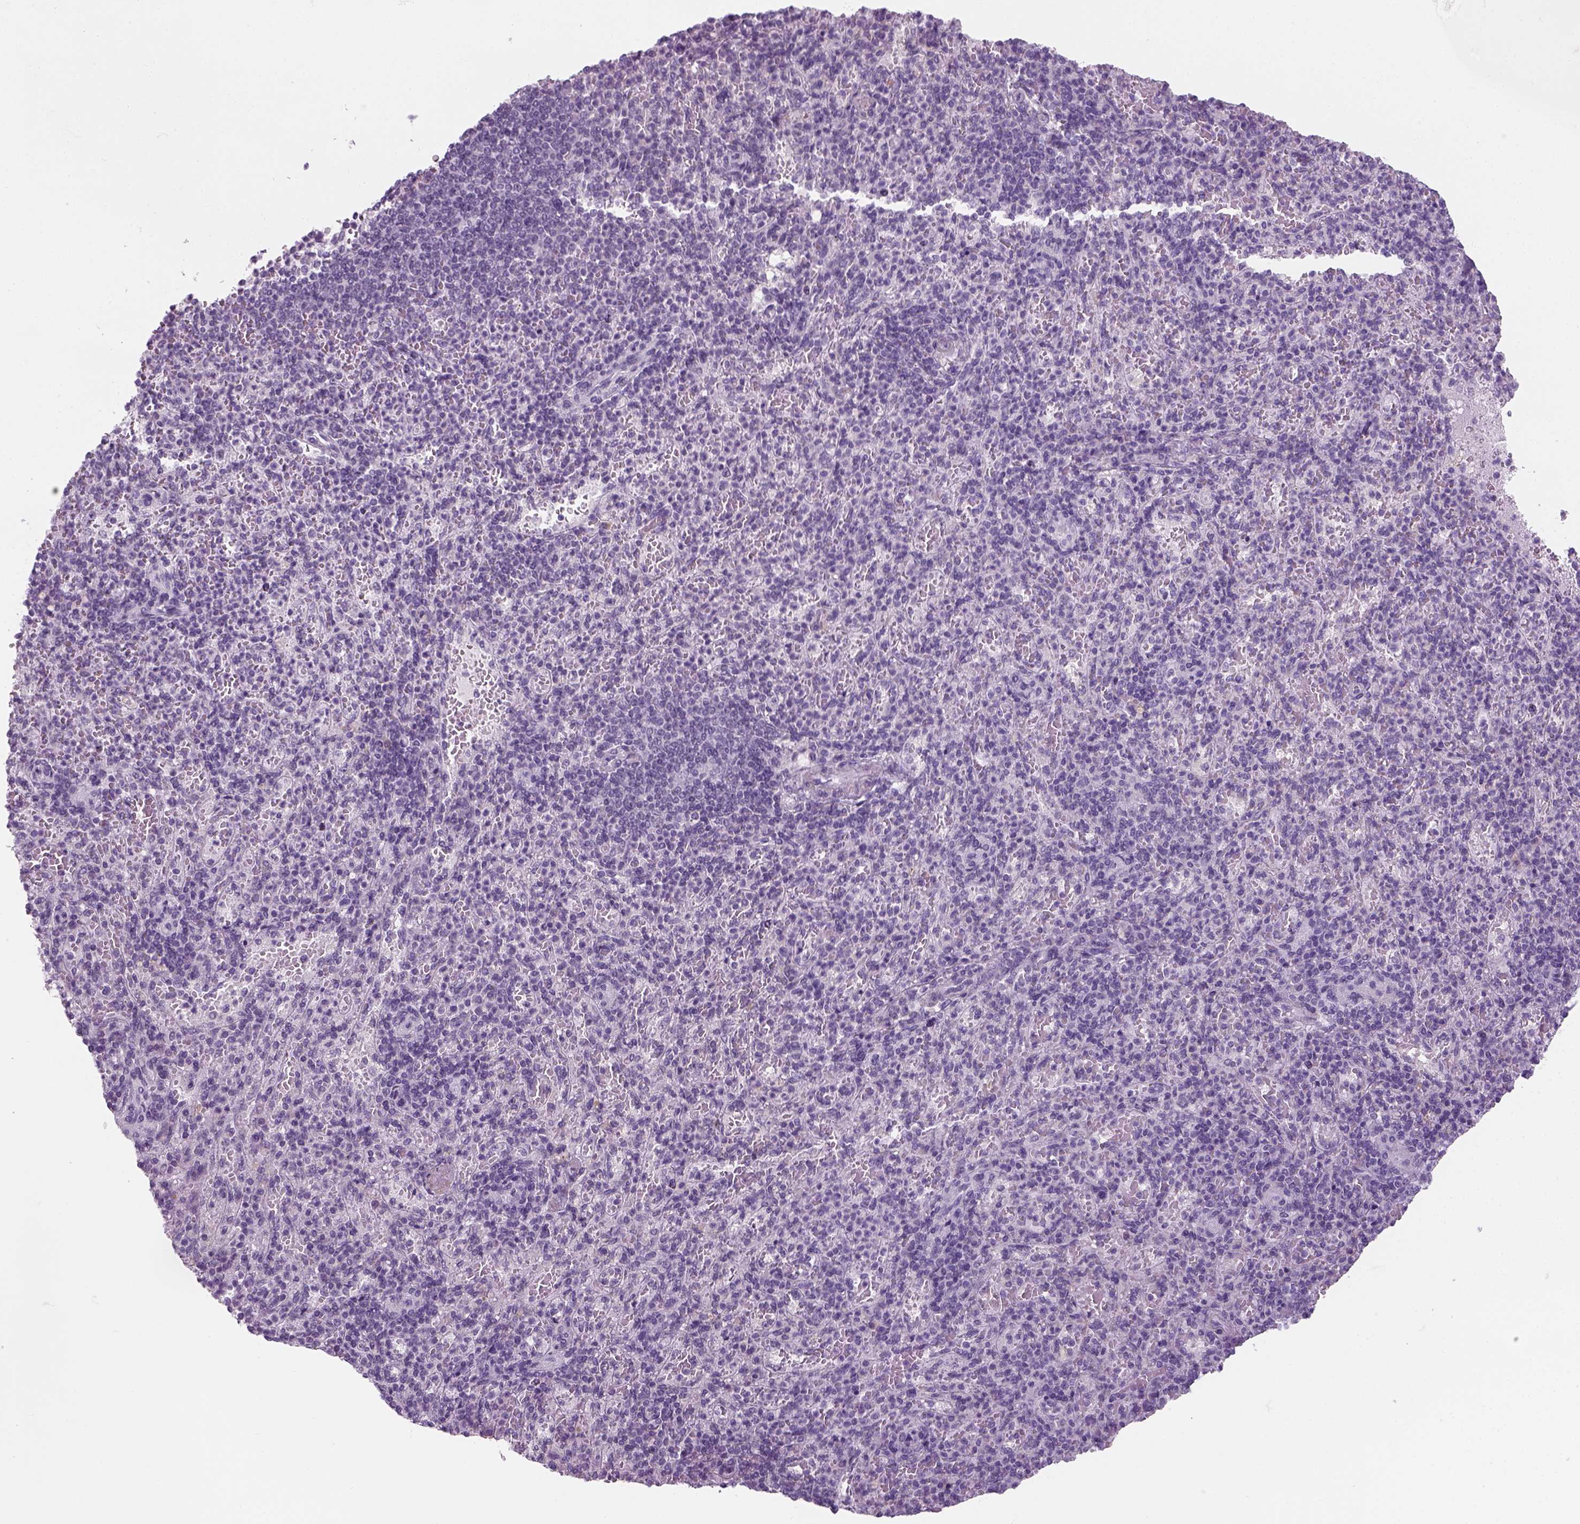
{"staining": {"intensity": "negative", "quantity": "none", "location": "none"}, "tissue": "spleen", "cell_type": "Cells in red pulp", "image_type": "normal", "snomed": [{"axis": "morphology", "description": "Normal tissue, NOS"}, {"axis": "topography", "description": "Spleen"}], "caption": "Spleen was stained to show a protein in brown. There is no significant expression in cells in red pulp. Nuclei are stained in blue.", "gene": "ZNF865", "patient": {"sex": "female", "age": 74}}